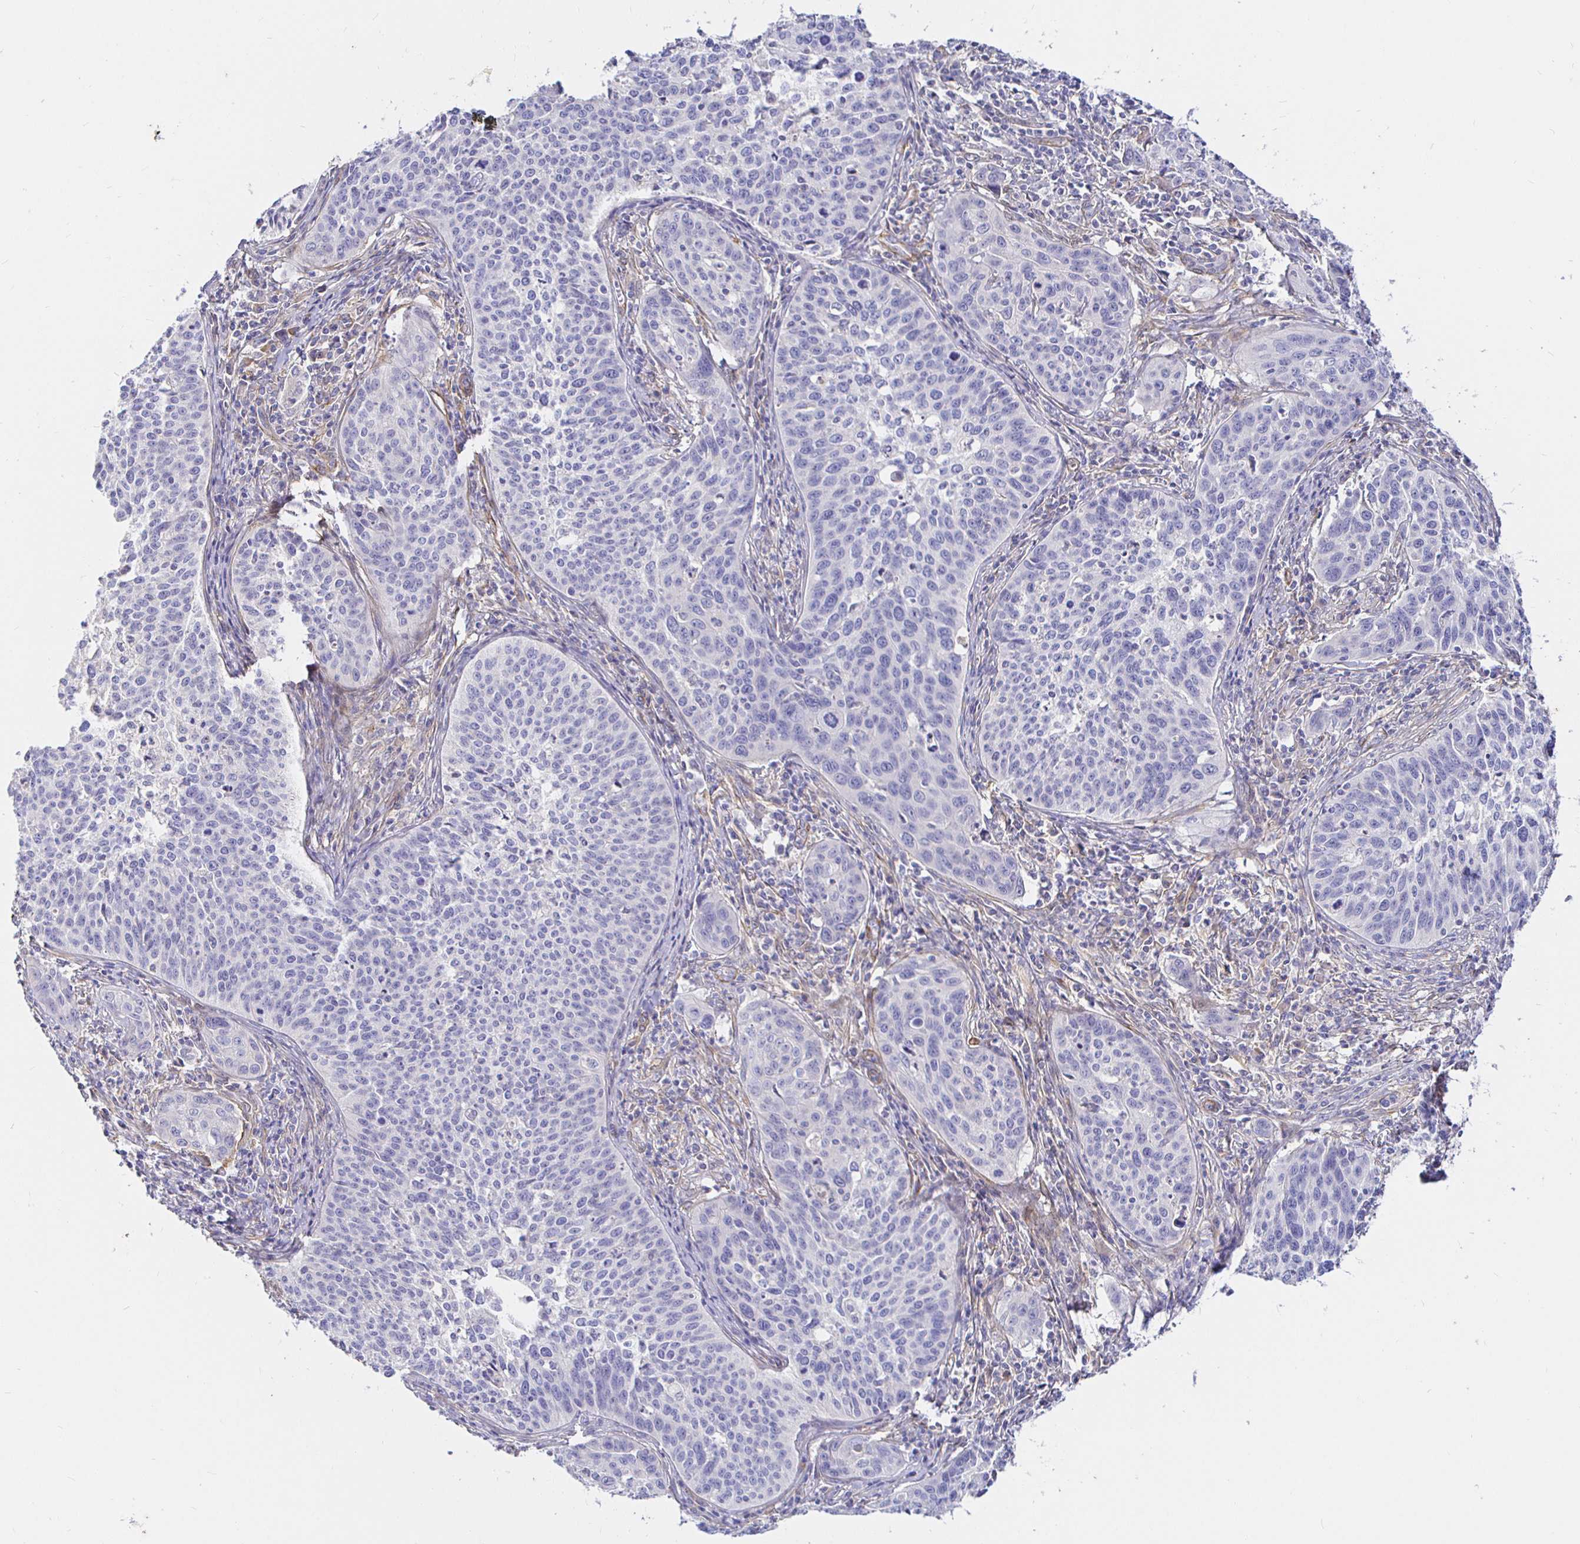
{"staining": {"intensity": "negative", "quantity": "none", "location": "none"}, "tissue": "cervical cancer", "cell_type": "Tumor cells", "image_type": "cancer", "snomed": [{"axis": "morphology", "description": "Squamous cell carcinoma, NOS"}, {"axis": "topography", "description": "Cervix"}], "caption": "A high-resolution photomicrograph shows immunohistochemistry (IHC) staining of cervical cancer (squamous cell carcinoma), which demonstrates no significant positivity in tumor cells.", "gene": "PALM2AKAP2", "patient": {"sex": "female", "age": 31}}